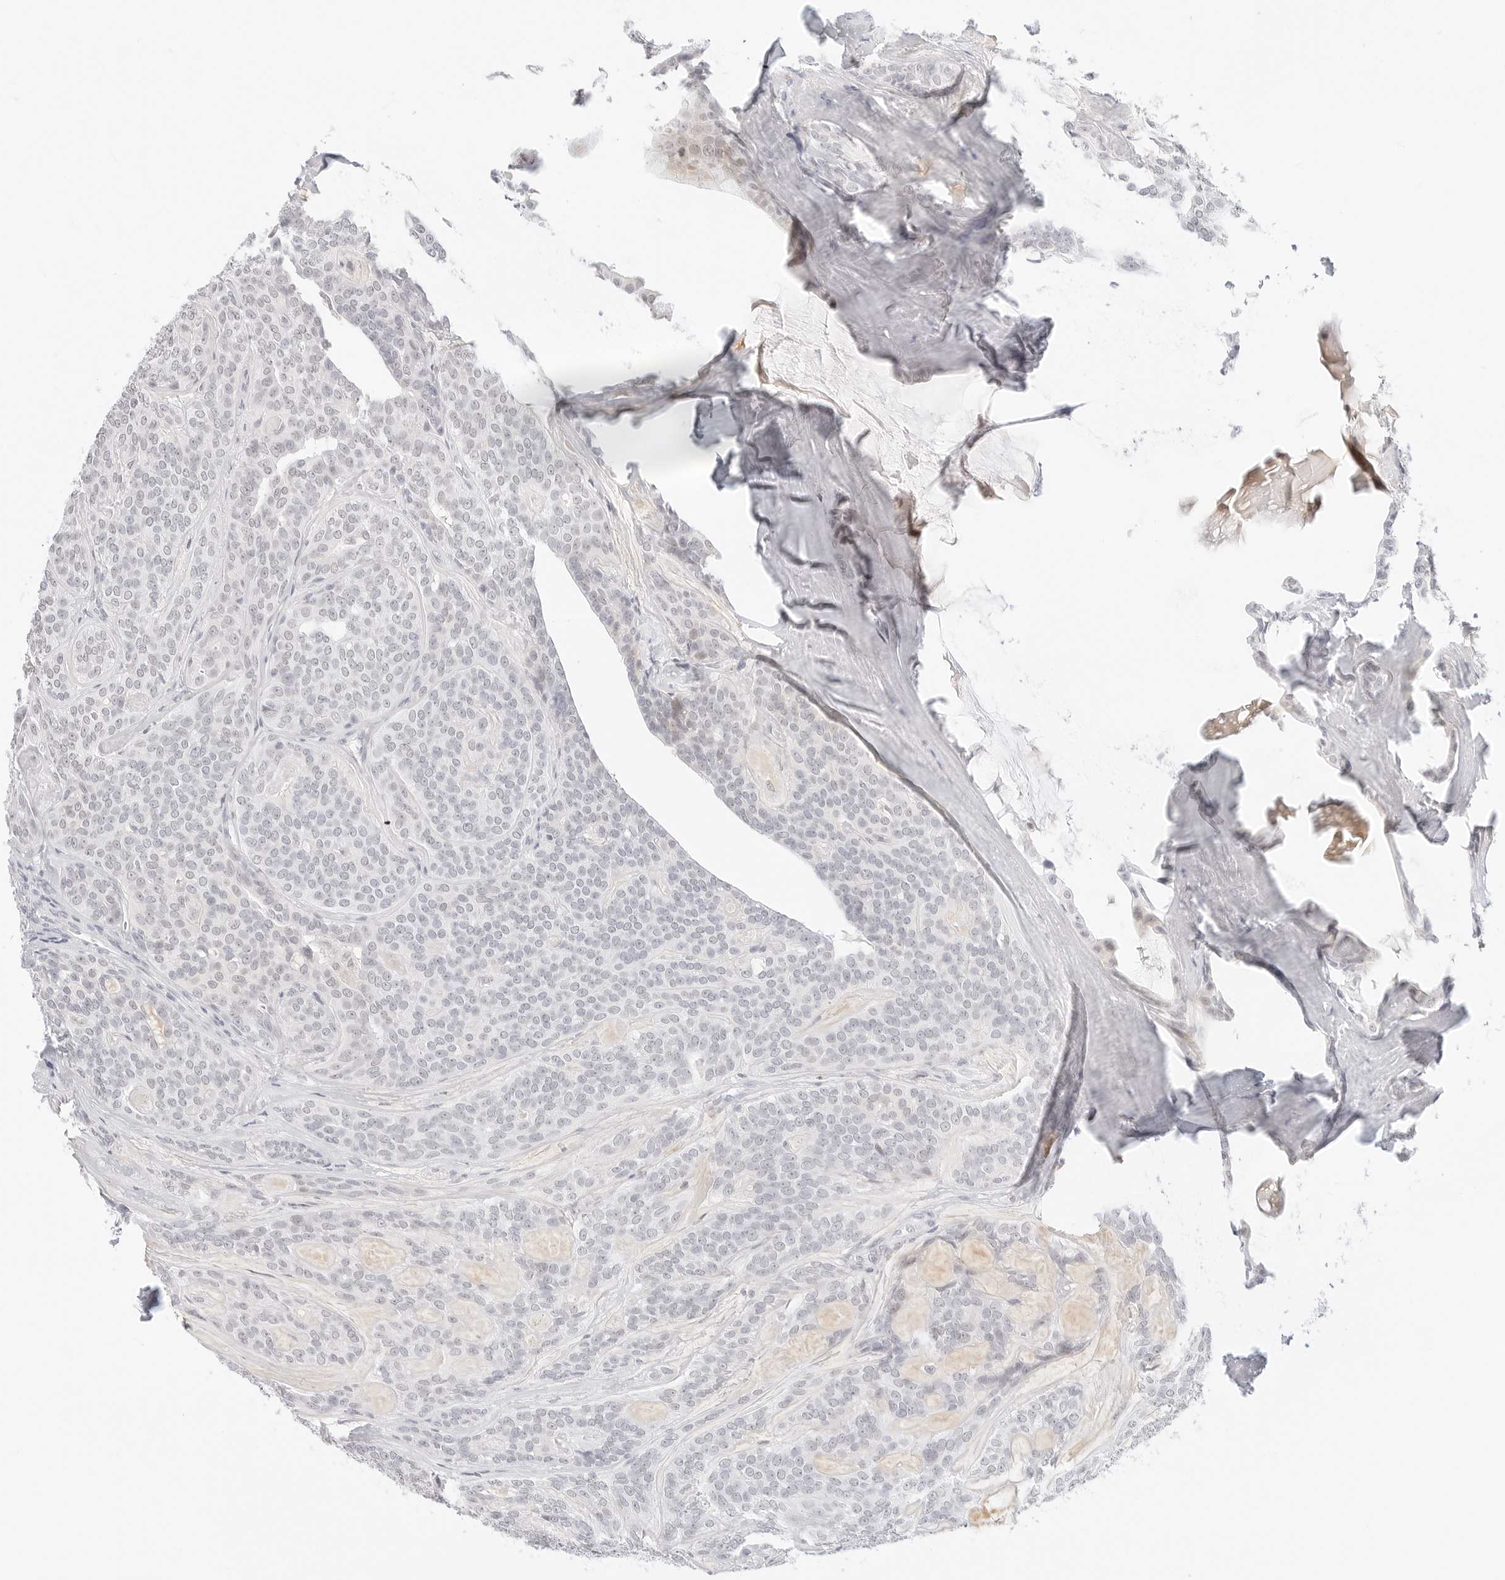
{"staining": {"intensity": "negative", "quantity": "none", "location": "none"}, "tissue": "head and neck cancer", "cell_type": "Tumor cells", "image_type": "cancer", "snomed": [{"axis": "morphology", "description": "Adenocarcinoma, NOS"}, {"axis": "topography", "description": "Head-Neck"}], "caption": "Immunohistochemistry of human adenocarcinoma (head and neck) shows no staining in tumor cells.", "gene": "XKR4", "patient": {"sex": "male", "age": 66}}